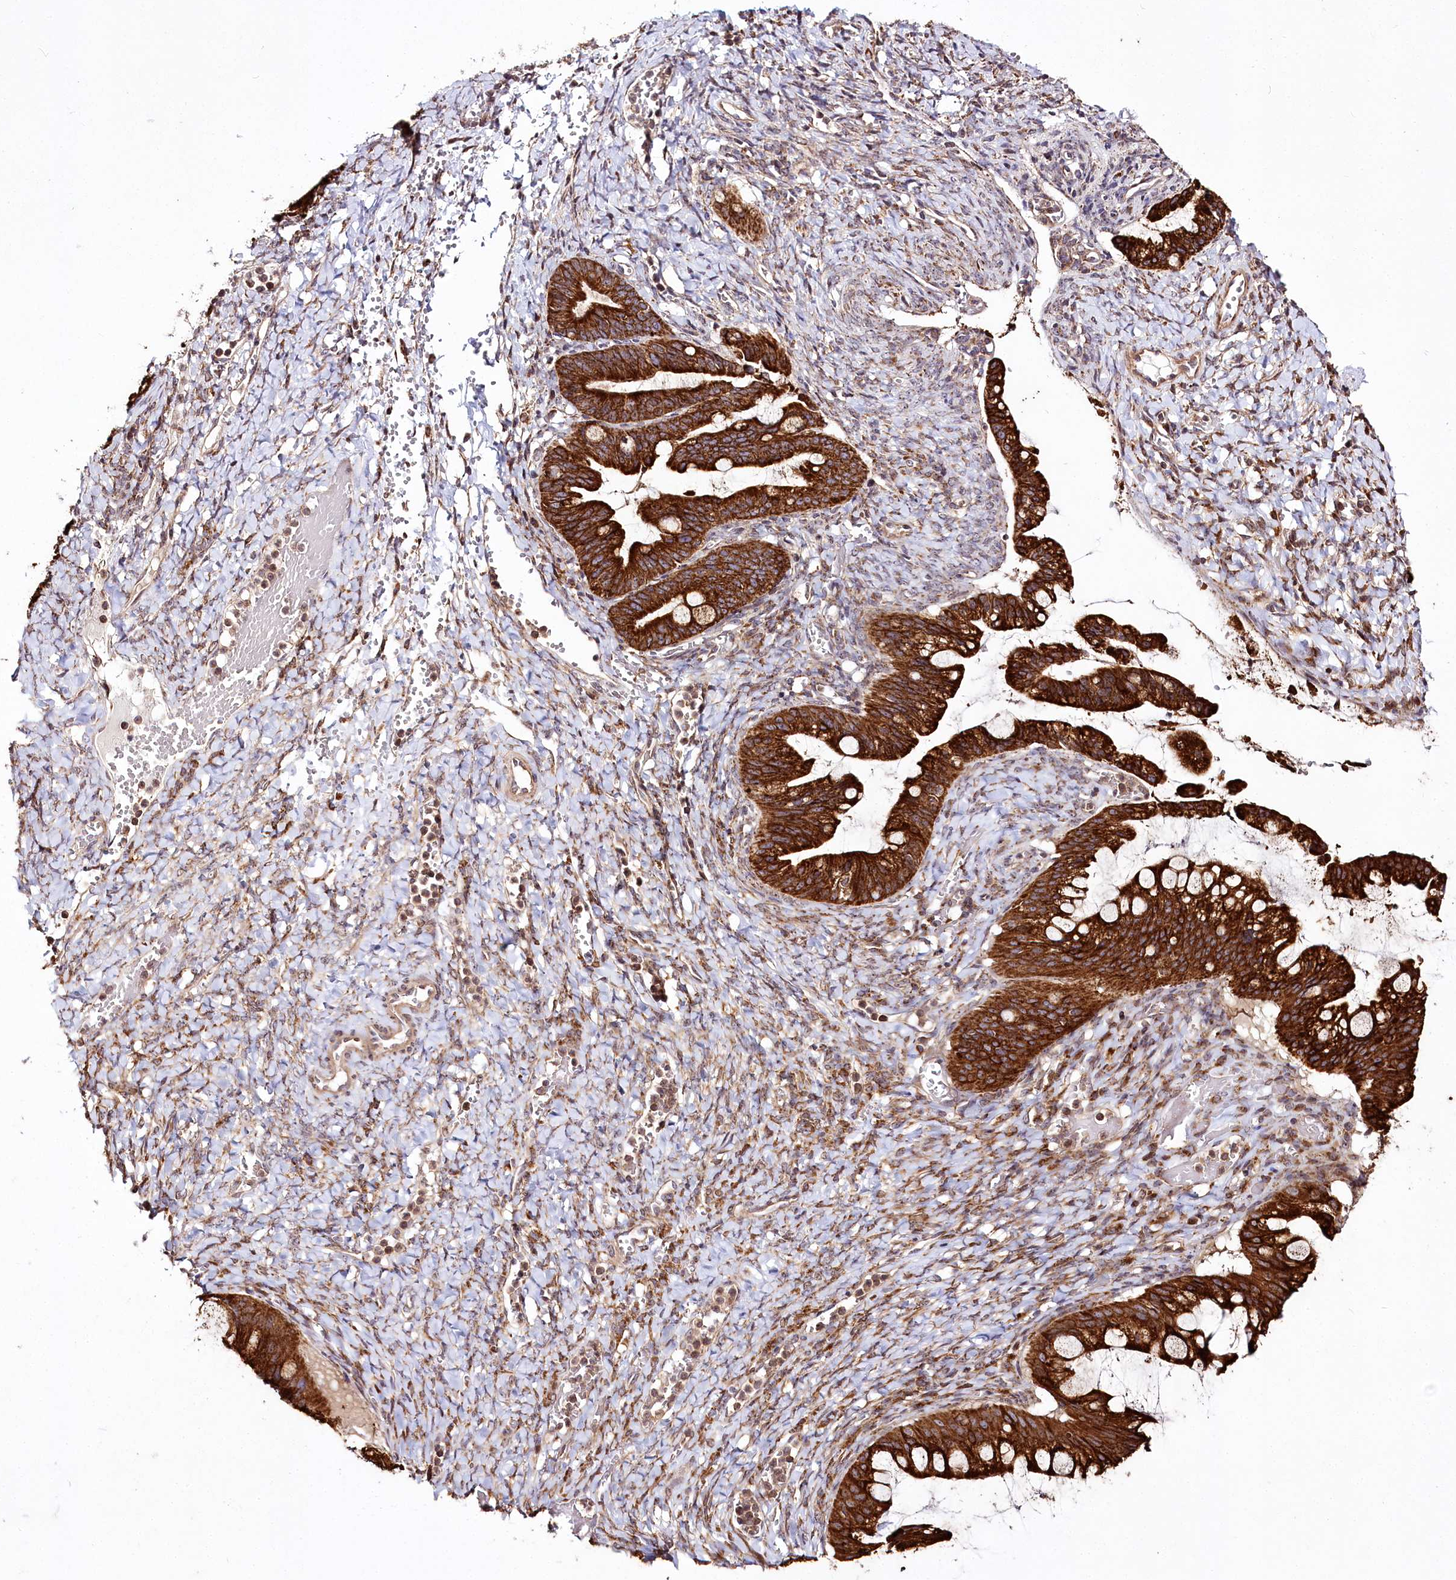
{"staining": {"intensity": "strong", "quantity": ">75%", "location": "cytoplasmic/membranous"}, "tissue": "ovarian cancer", "cell_type": "Tumor cells", "image_type": "cancer", "snomed": [{"axis": "morphology", "description": "Cystadenocarcinoma, mucinous, NOS"}, {"axis": "topography", "description": "Ovary"}], "caption": "Ovarian cancer was stained to show a protein in brown. There is high levels of strong cytoplasmic/membranous staining in about >75% of tumor cells.", "gene": "RAB7A", "patient": {"sex": "female", "age": 73}}